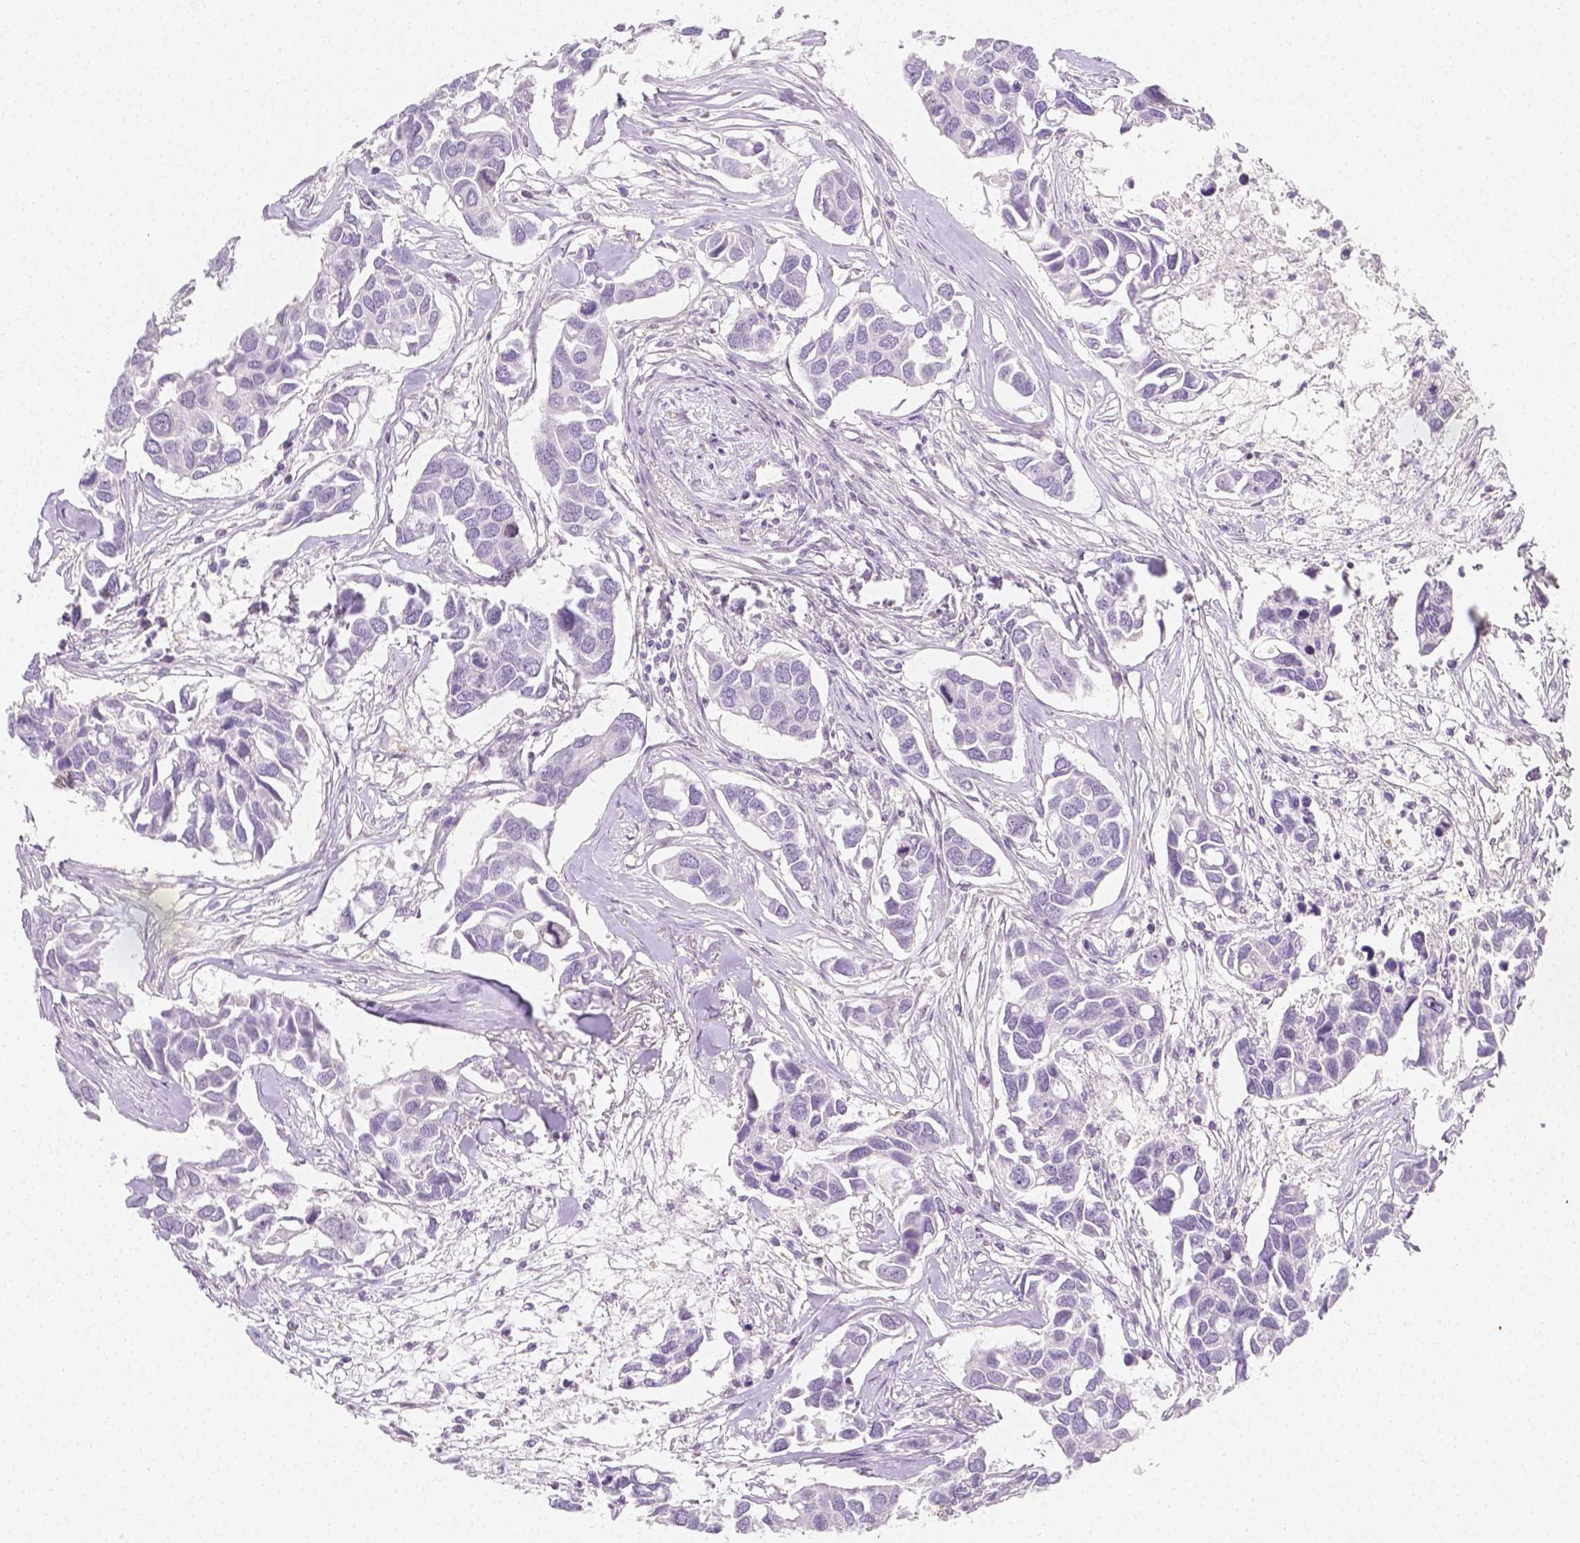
{"staining": {"intensity": "negative", "quantity": "none", "location": "none"}, "tissue": "breast cancer", "cell_type": "Tumor cells", "image_type": "cancer", "snomed": [{"axis": "morphology", "description": "Duct carcinoma"}, {"axis": "topography", "description": "Breast"}], "caption": "IHC histopathology image of neoplastic tissue: breast cancer (invasive ductal carcinoma) stained with DAB (3,3'-diaminobenzidine) shows no significant protein staining in tumor cells. The staining is performed using DAB brown chromogen with nuclei counter-stained in using hematoxylin.", "gene": "SGTB", "patient": {"sex": "female", "age": 83}}